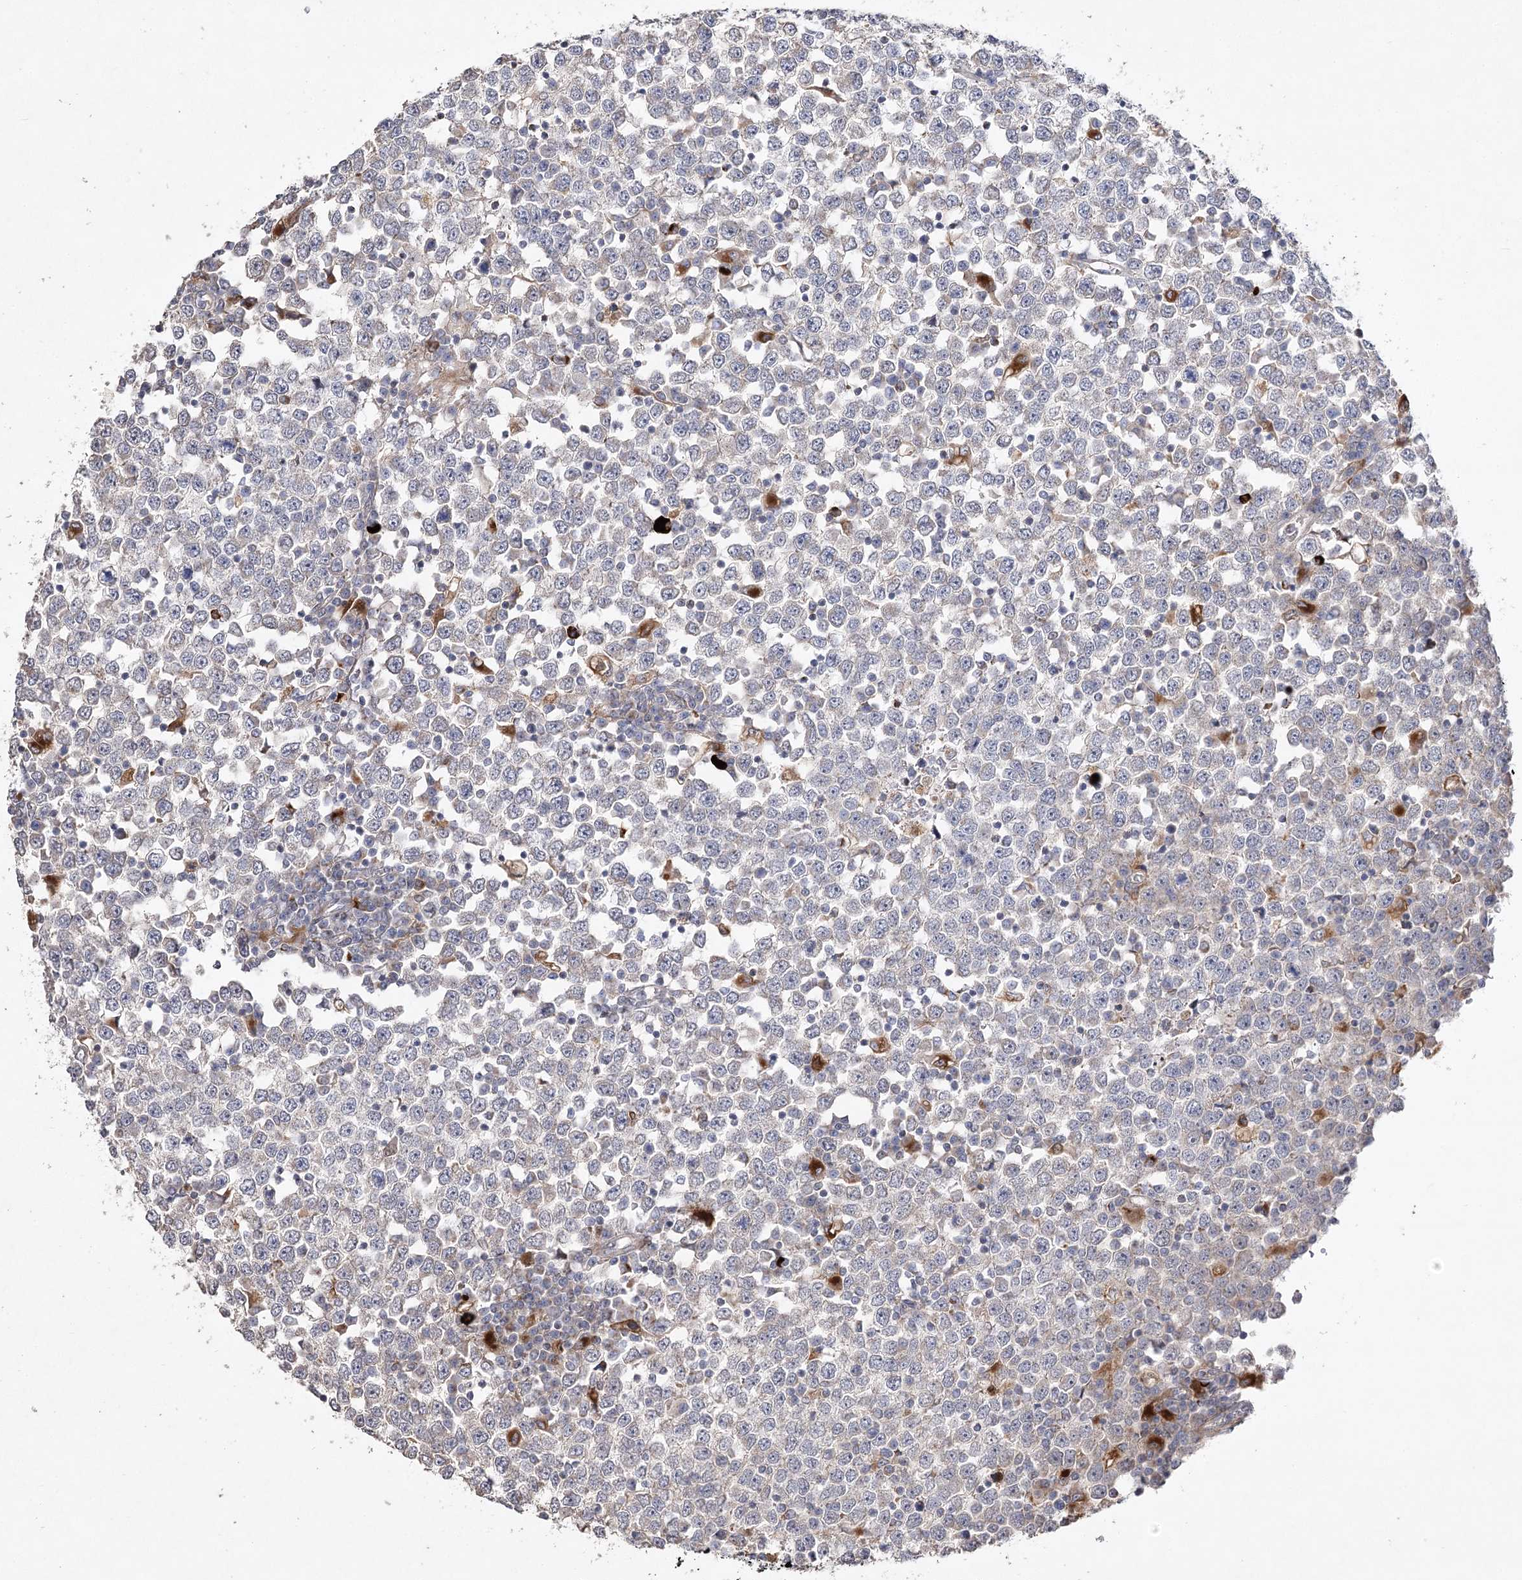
{"staining": {"intensity": "negative", "quantity": "none", "location": "none"}, "tissue": "testis cancer", "cell_type": "Tumor cells", "image_type": "cancer", "snomed": [{"axis": "morphology", "description": "Seminoma, NOS"}, {"axis": "topography", "description": "Testis"}], "caption": "This is an immunohistochemistry (IHC) histopathology image of human testis cancer. There is no expression in tumor cells.", "gene": "OBSL1", "patient": {"sex": "male", "age": 65}}